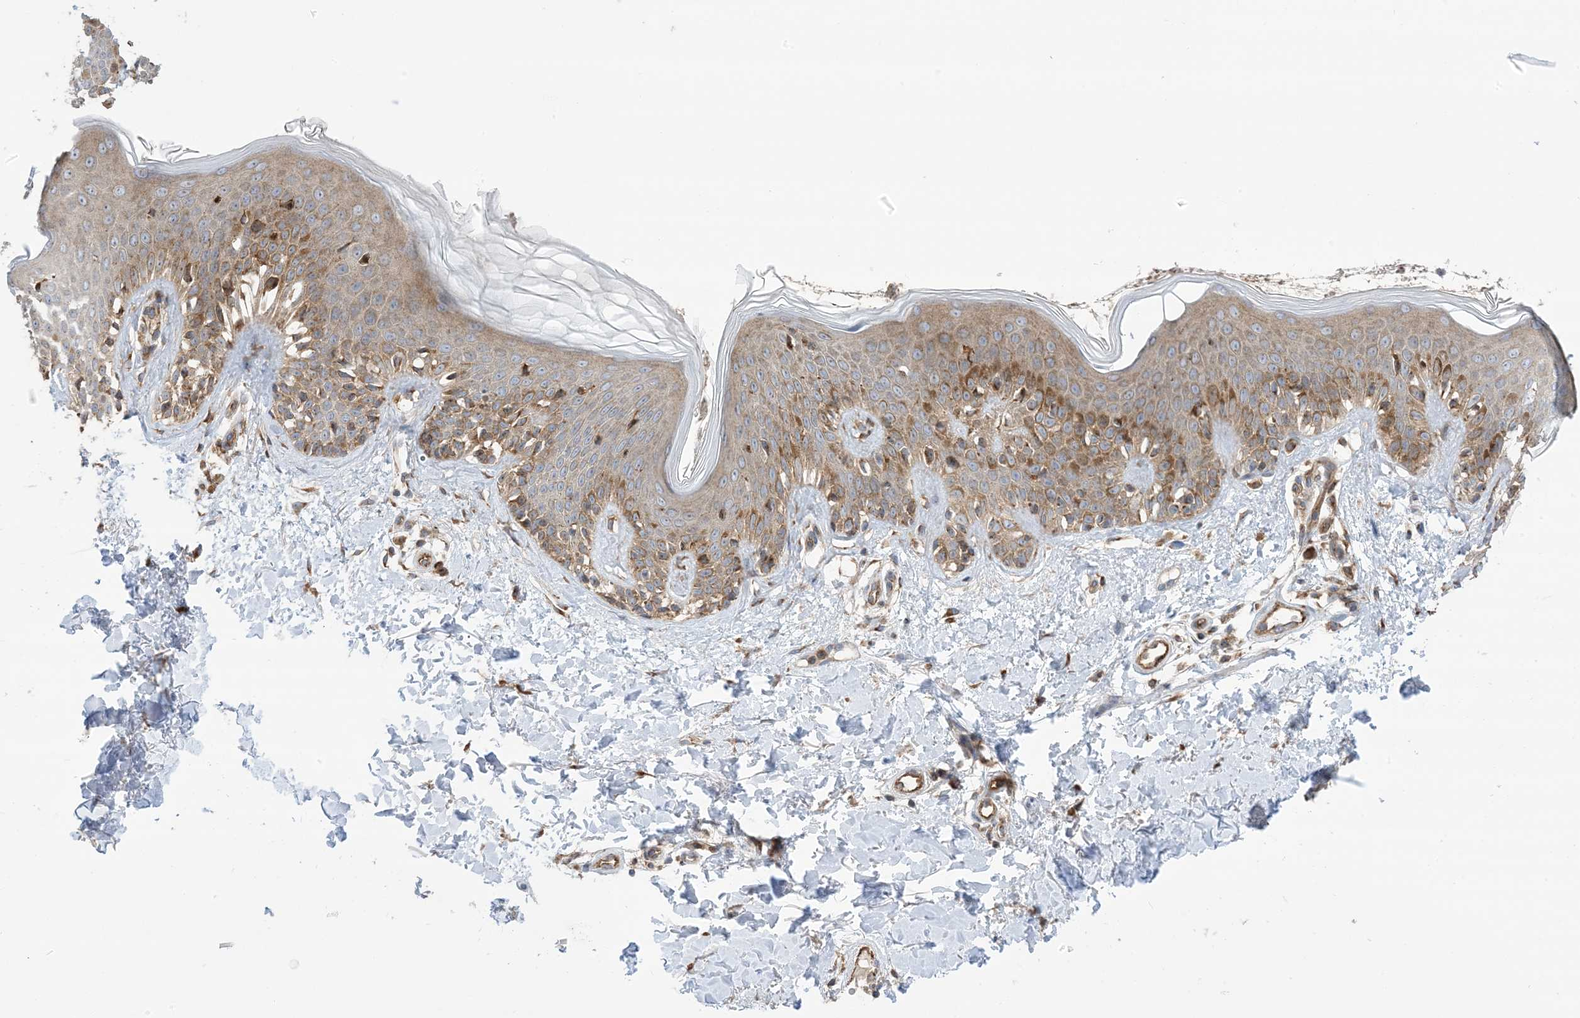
{"staining": {"intensity": "moderate", "quantity": ">75%", "location": "cytoplasmic/membranous"}, "tissue": "skin", "cell_type": "Fibroblasts", "image_type": "normal", "snomed": [{"axis": "morphology", "description": "Normal tissue, NOS"}, {"axis": "topography", "description": "Skin"}], "caption": "This histopathology image reveals immunohistochemistry (IHC) staining of benign skin, with medium moderate cytoplasmic/membranous positivity in about >75% of fibroblasts.", "gene": "CLEC16A", "patient": {"sex": "male", "age": 37}}